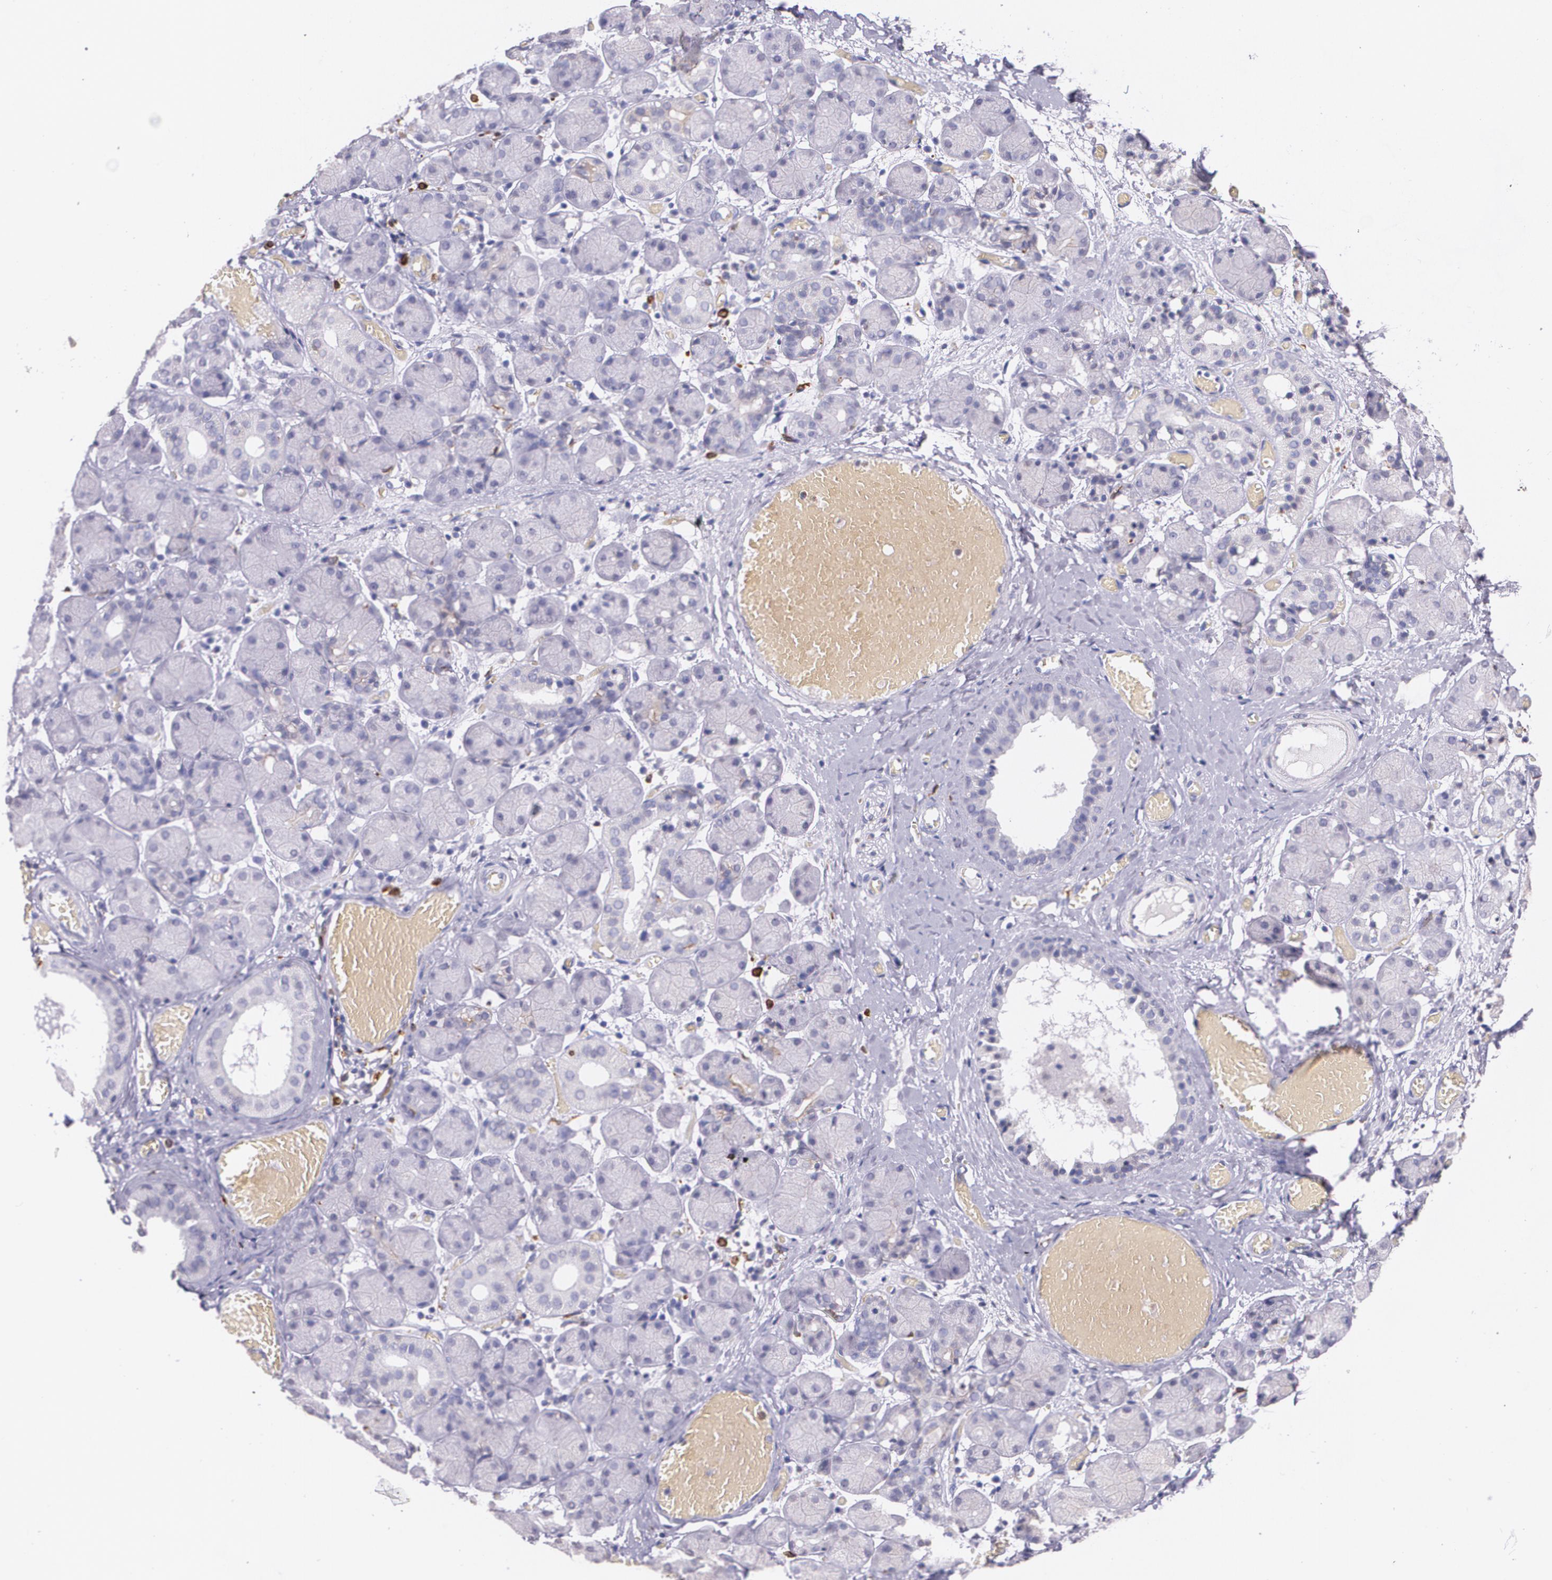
{"staining": {"intensity": "negative", "quantity": "none", "location": "none"}, "tissue": "salivary gland", "cell_type": "Glandular cells", "image_type": "normal", "snomed": [{"axis": "morphology", "description": "Normal tissue, NOS"}, {"axis": "topography", "description": "Salivary gland"}], "caption": "Immunohistochemical staining of benign human salivary gland reveals no significant positivity in glandular cells.", "gene": "RTN1", "patient": {"sex": "female", "age": 24}}